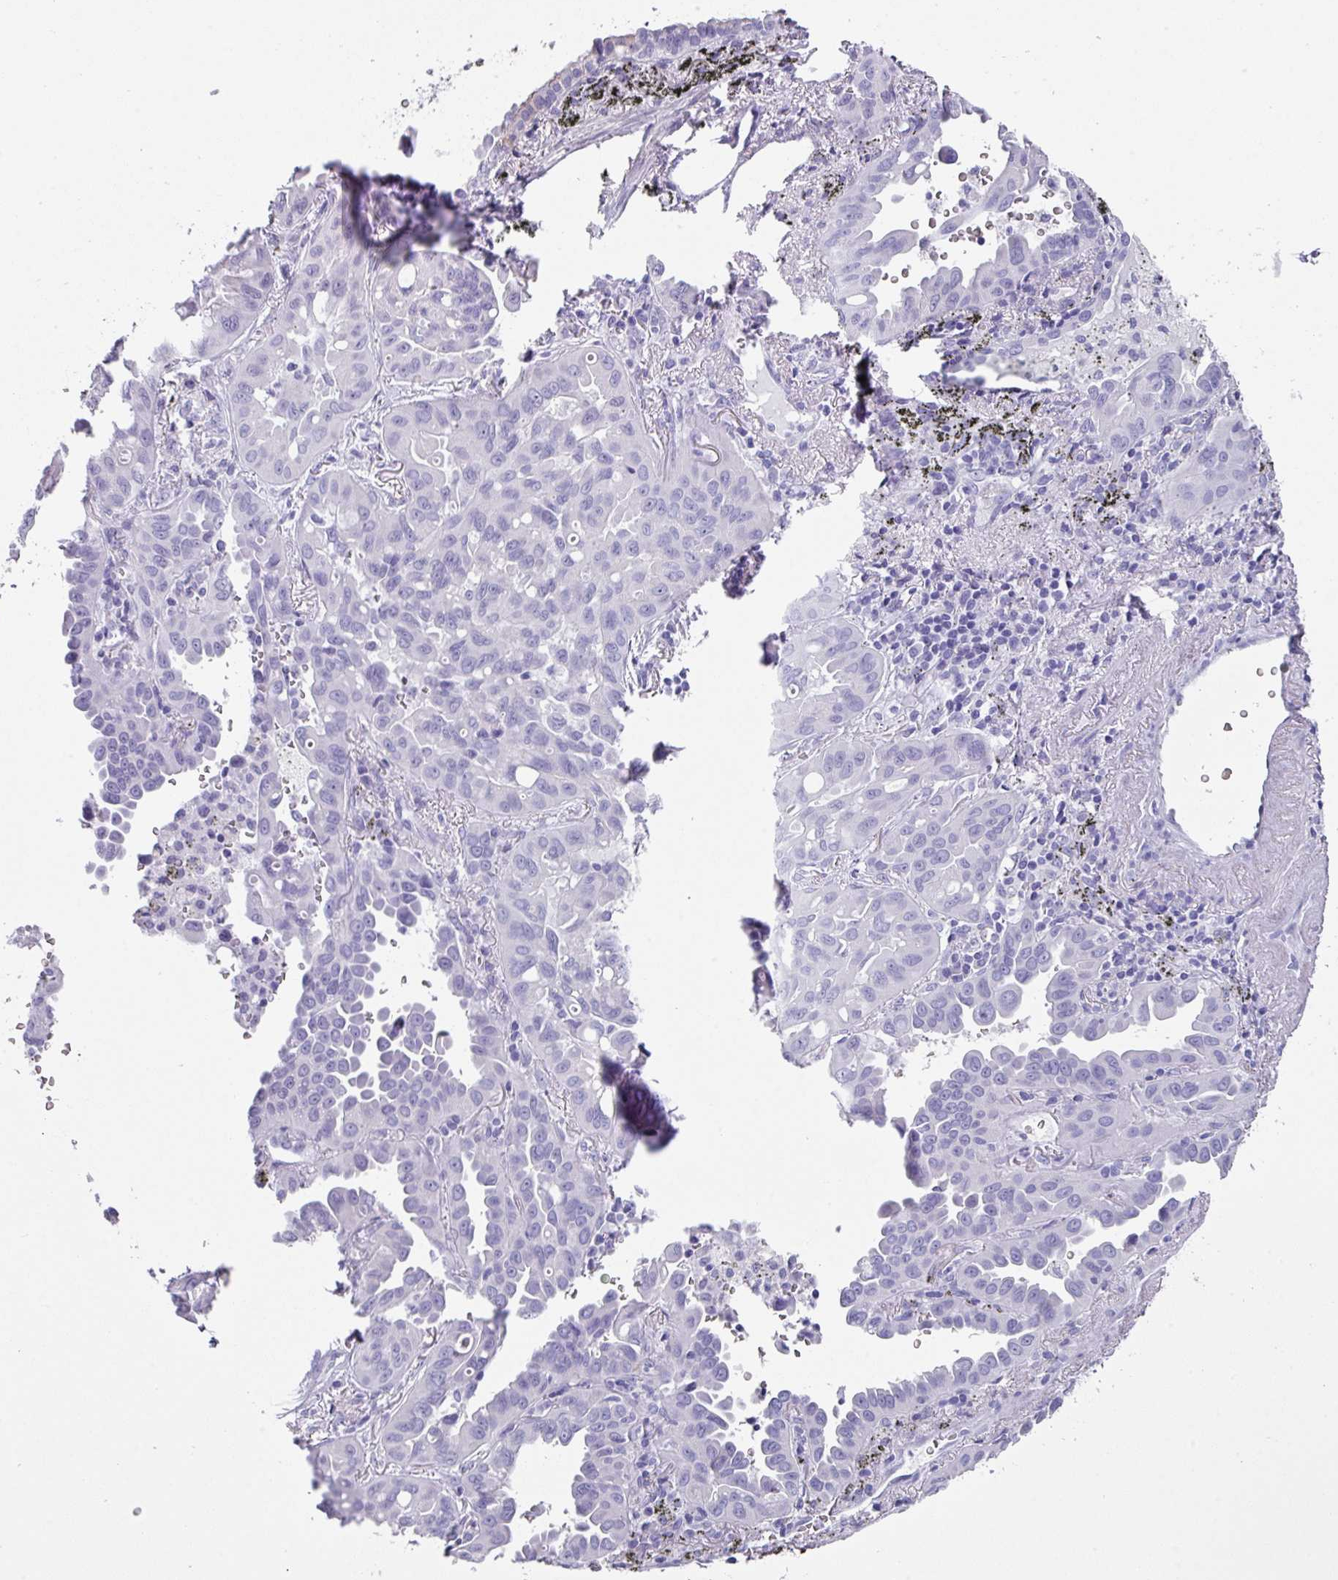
{"staining": {"intensity": "negative", "quantity": "none", "location": "none"}, "tissue": "lung cancer", "cell_type": "Tumor cells", "image_type": "cancer", "snomed": [{"axis": "morphology", "description": "Adenocarcinoma, NOS"}, {"axis": "topography", "description": "Lung"}], "caption": "There is no significant staining in tumor cells of lung cancer (adenocarcinoma). (DAB immunohistochemistry (IHC), high magnification).", "gene": "PEX10", "patient": {"sex": "male", "age": 68}}